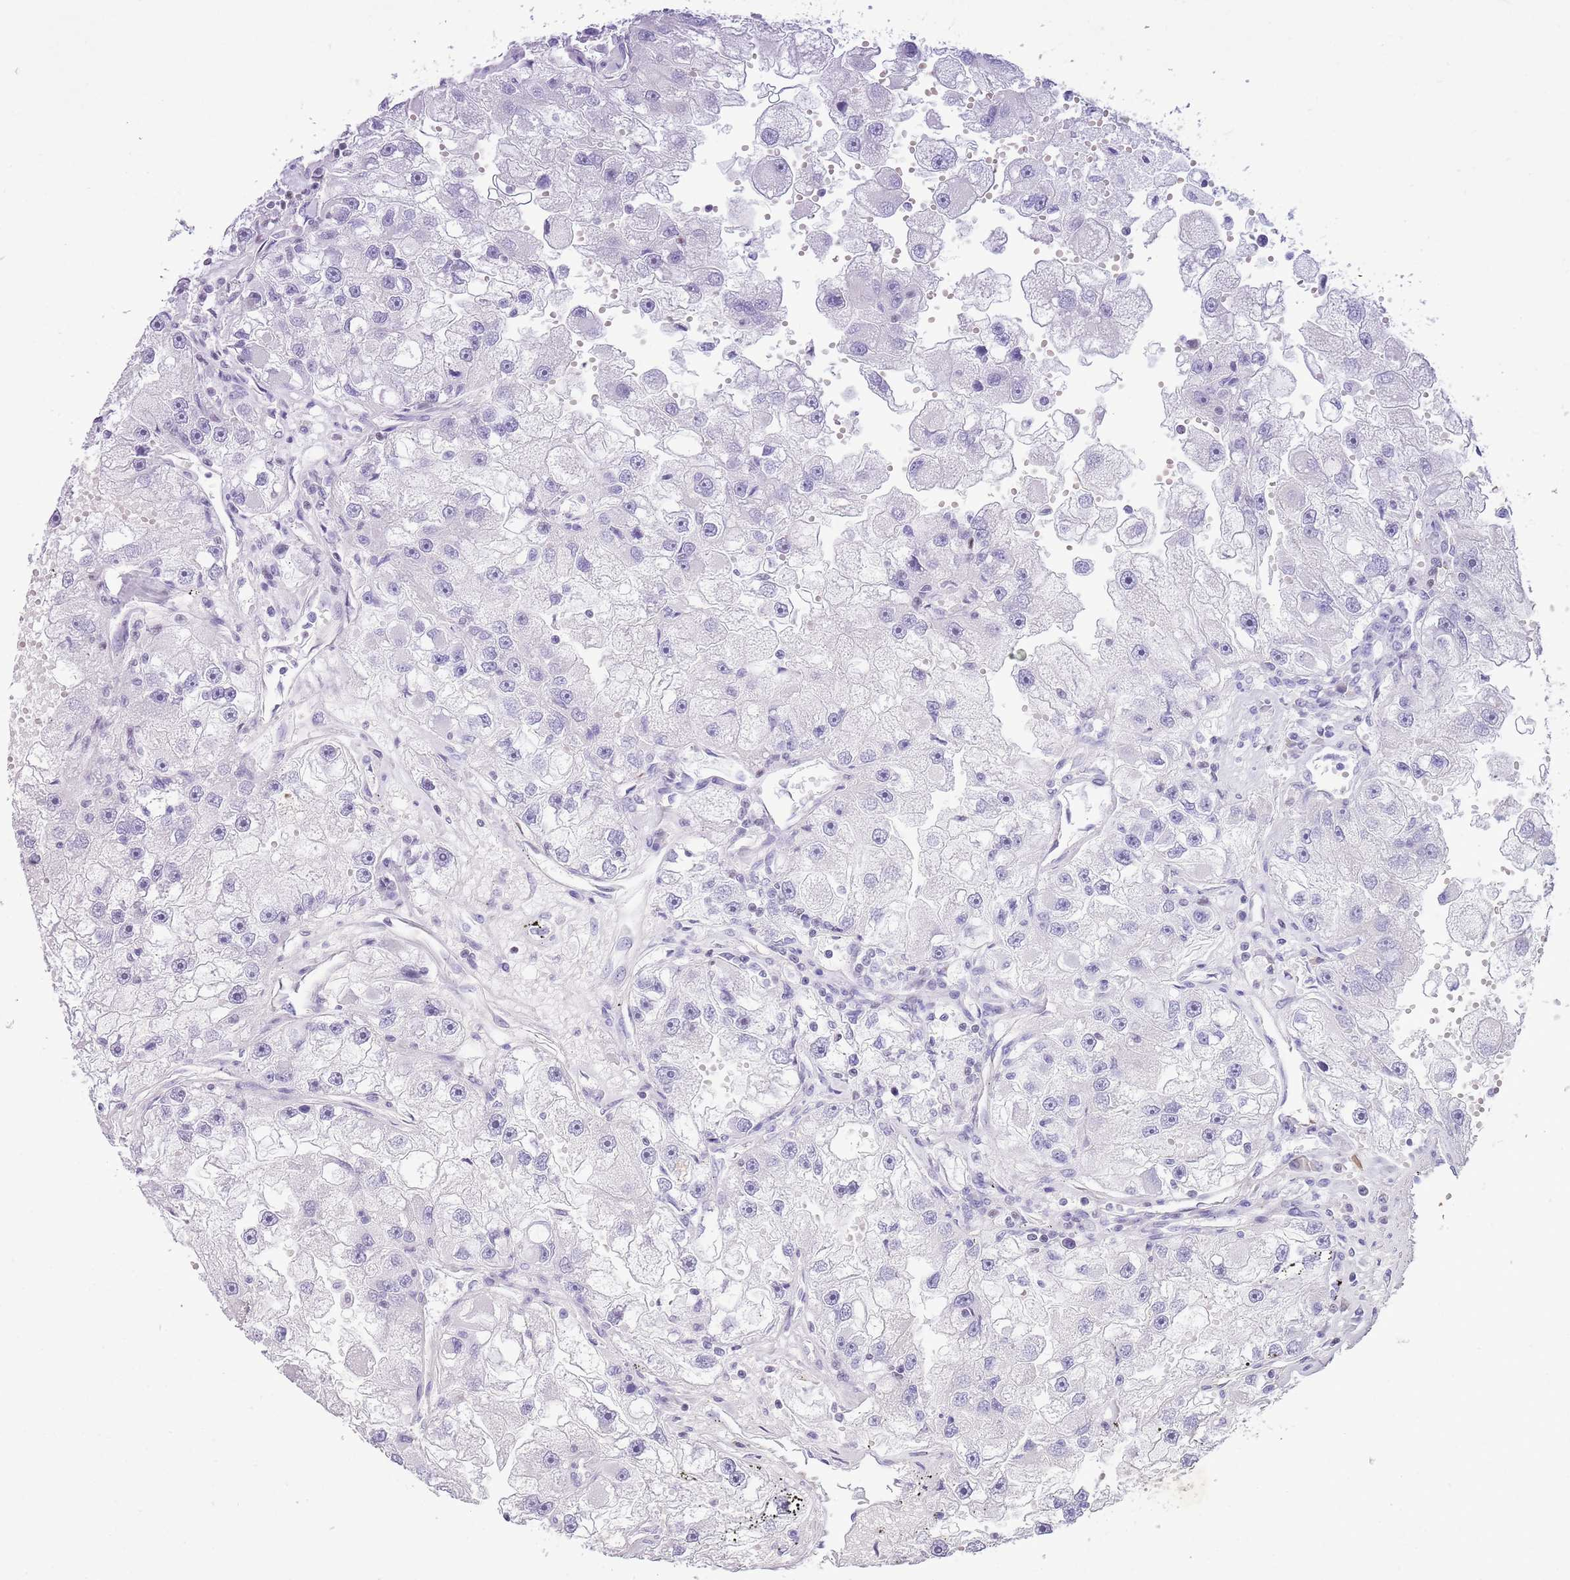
{"staining": {"intensity": "negative", "quantity": "none", "location": "none"}, "tissue": "renal cancer", "cell_type": "Tumor cells", "image_type": "cancer", "snomed": [{"axis": "morphology", "description": "Adenocarcinoma, NOS"}, {"axis": "topography", "description": "Kidney"}], "caption": "The photomicrograph reveals no significant staining in tumor cells of renal adenocarcinoma.", "gene": "BCL11B", "patient": {"sex": "male", "age": 63}}